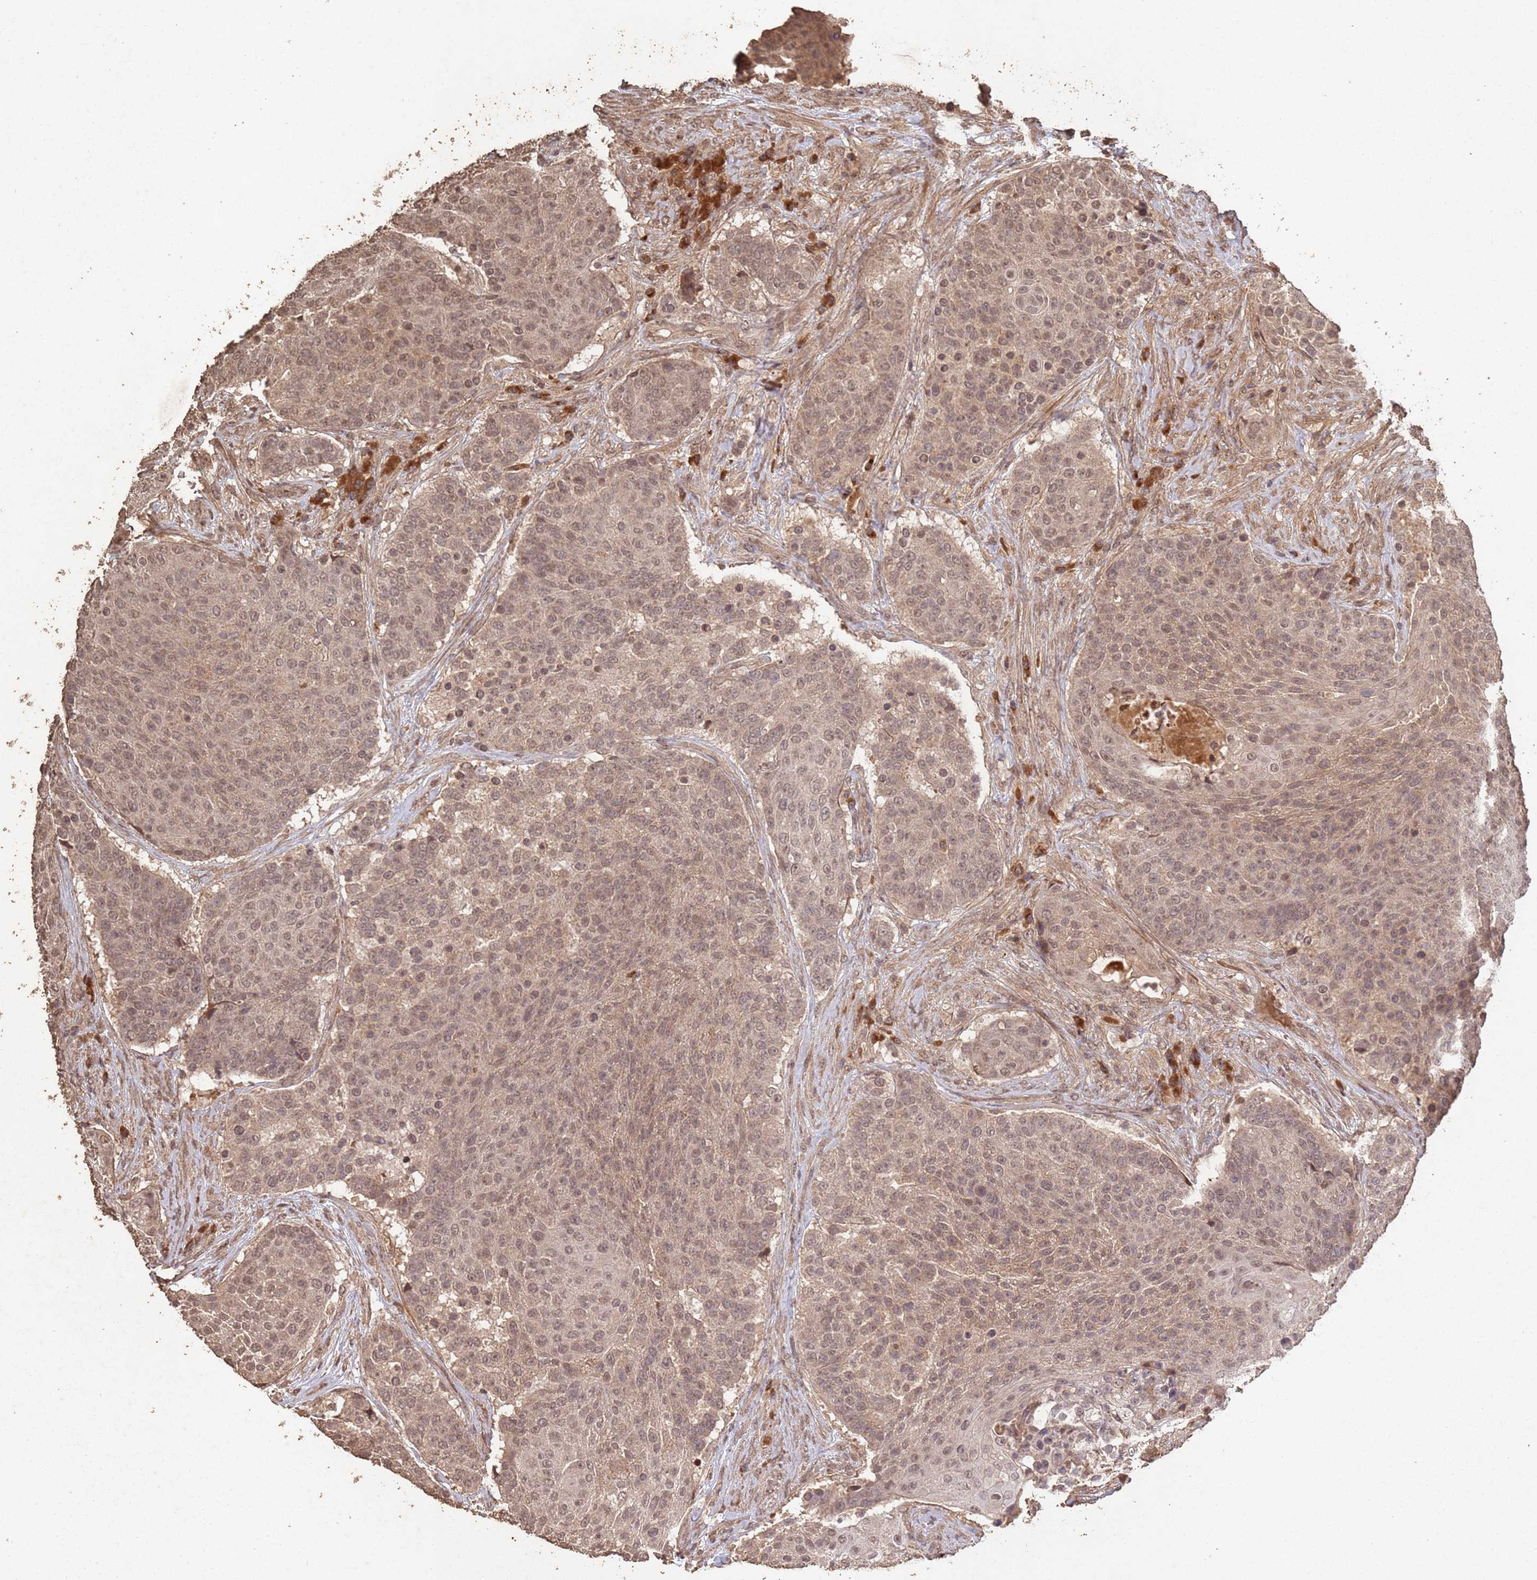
{"staining": {"intensity": "weak", "quantity": ">75%", "location": "nuclear"}, "tissue": "urothelial cancer", "cell_type": "Tumor cells", "image_type": "cancer", "snomed": [{"axis": "morphology", "description": "Urothelial carcinoma, High grade"}, {"axis": "topography", "description": "Urinary bladder"}], "caption": "Tumor cells display weak nuclear staining in about >75% of cells in urothelial cancer.", "gene": "FRAT1", "patient": {"sex": "female", "age": 63}}